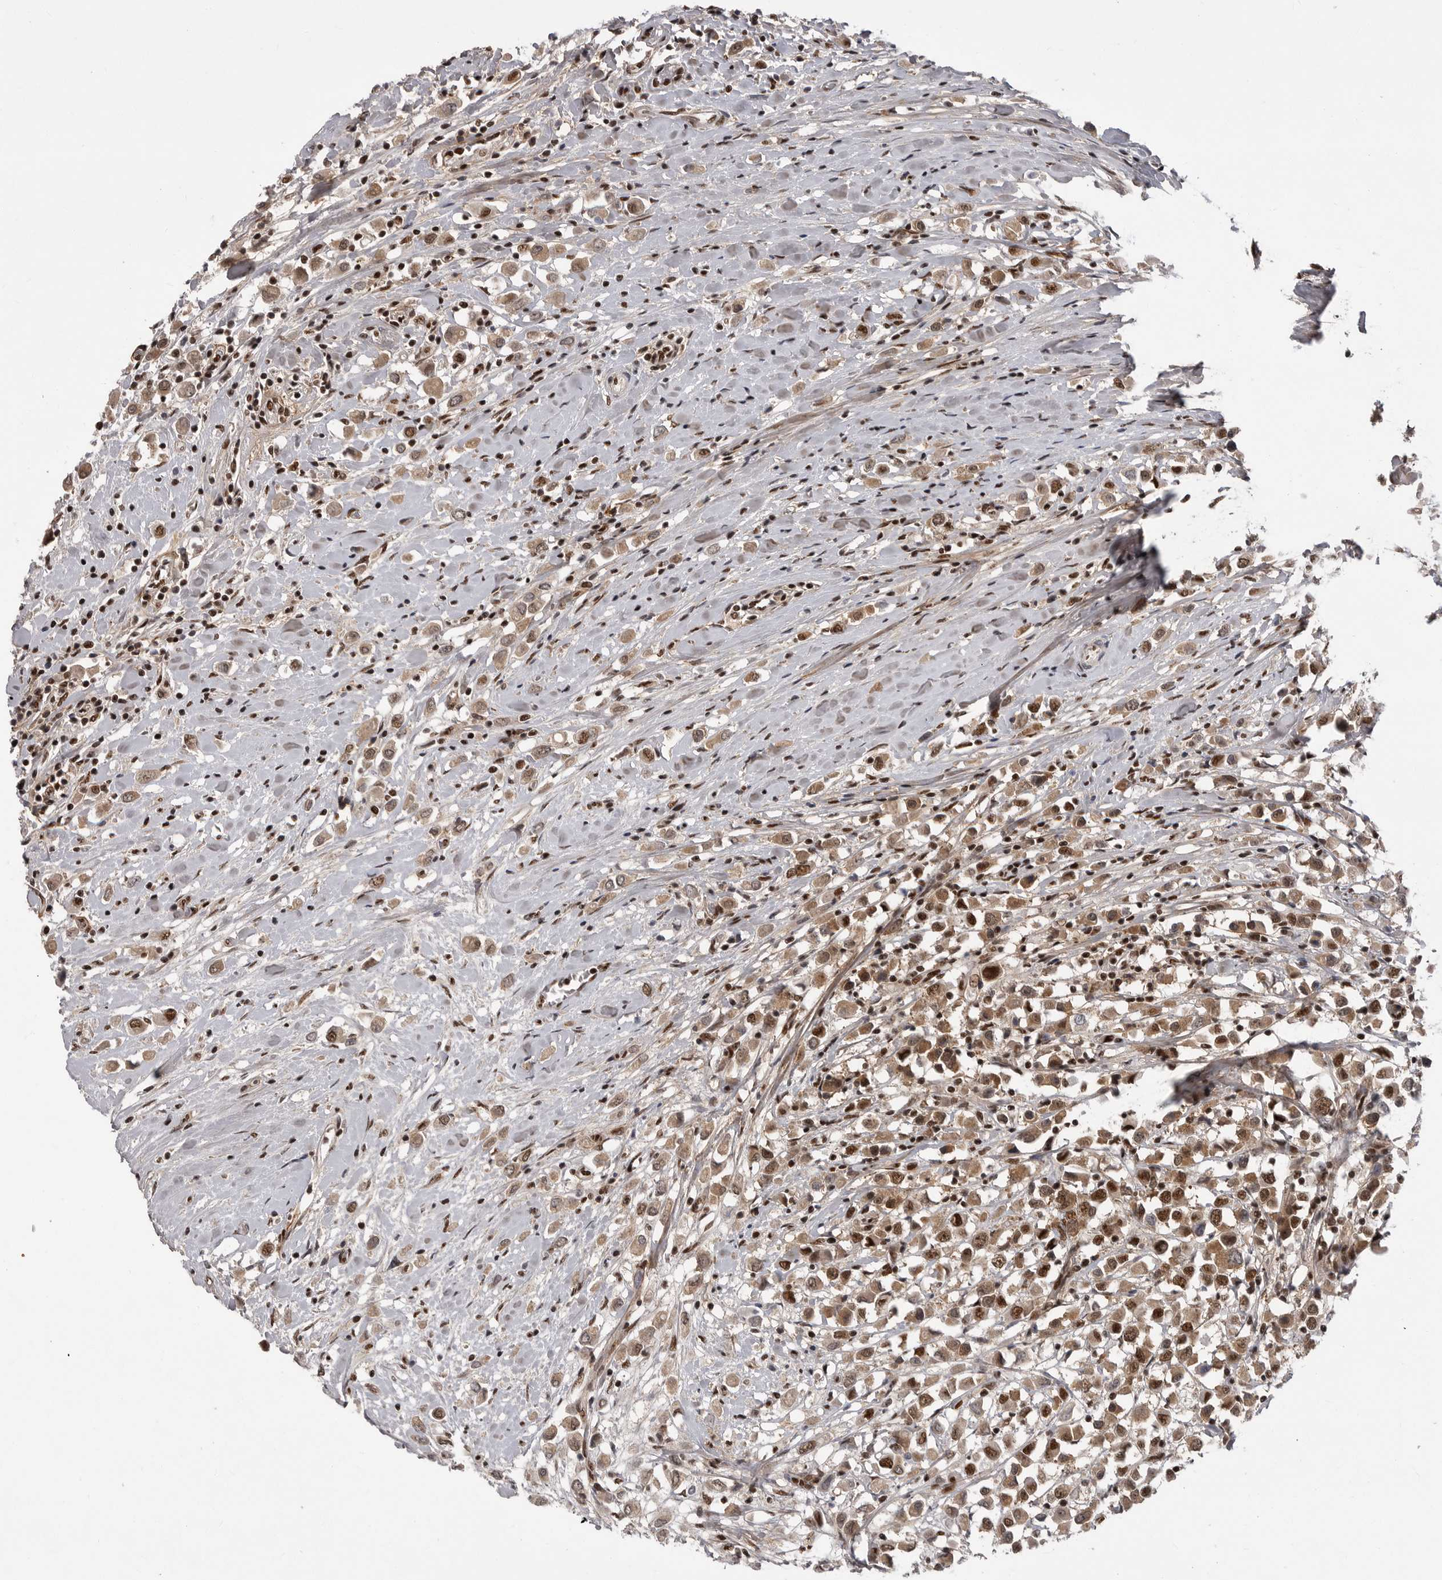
{"staining": {"intensity": "moderate", "quantity": ">75%", "location": "cytoplasmic/membranous,nuclear"}, "tissue": "breast cancer", "cell_type": "Tumor cells", "image_type": "cancer", "snomed": [{"axis": "morphology", "description": "Duct carcinoma"}, {"axis": "topography", "description": "Breast"}], "caption": "Immunohistochemical staining of human breast cancer (invasive ductal carcinoma) displays moderate cytoplasmic/membranous and nuclear protein staining in about >75% of tumor cells.", "gene": "PPP1R8", "patient": {"sex": "female", "age": 61}}